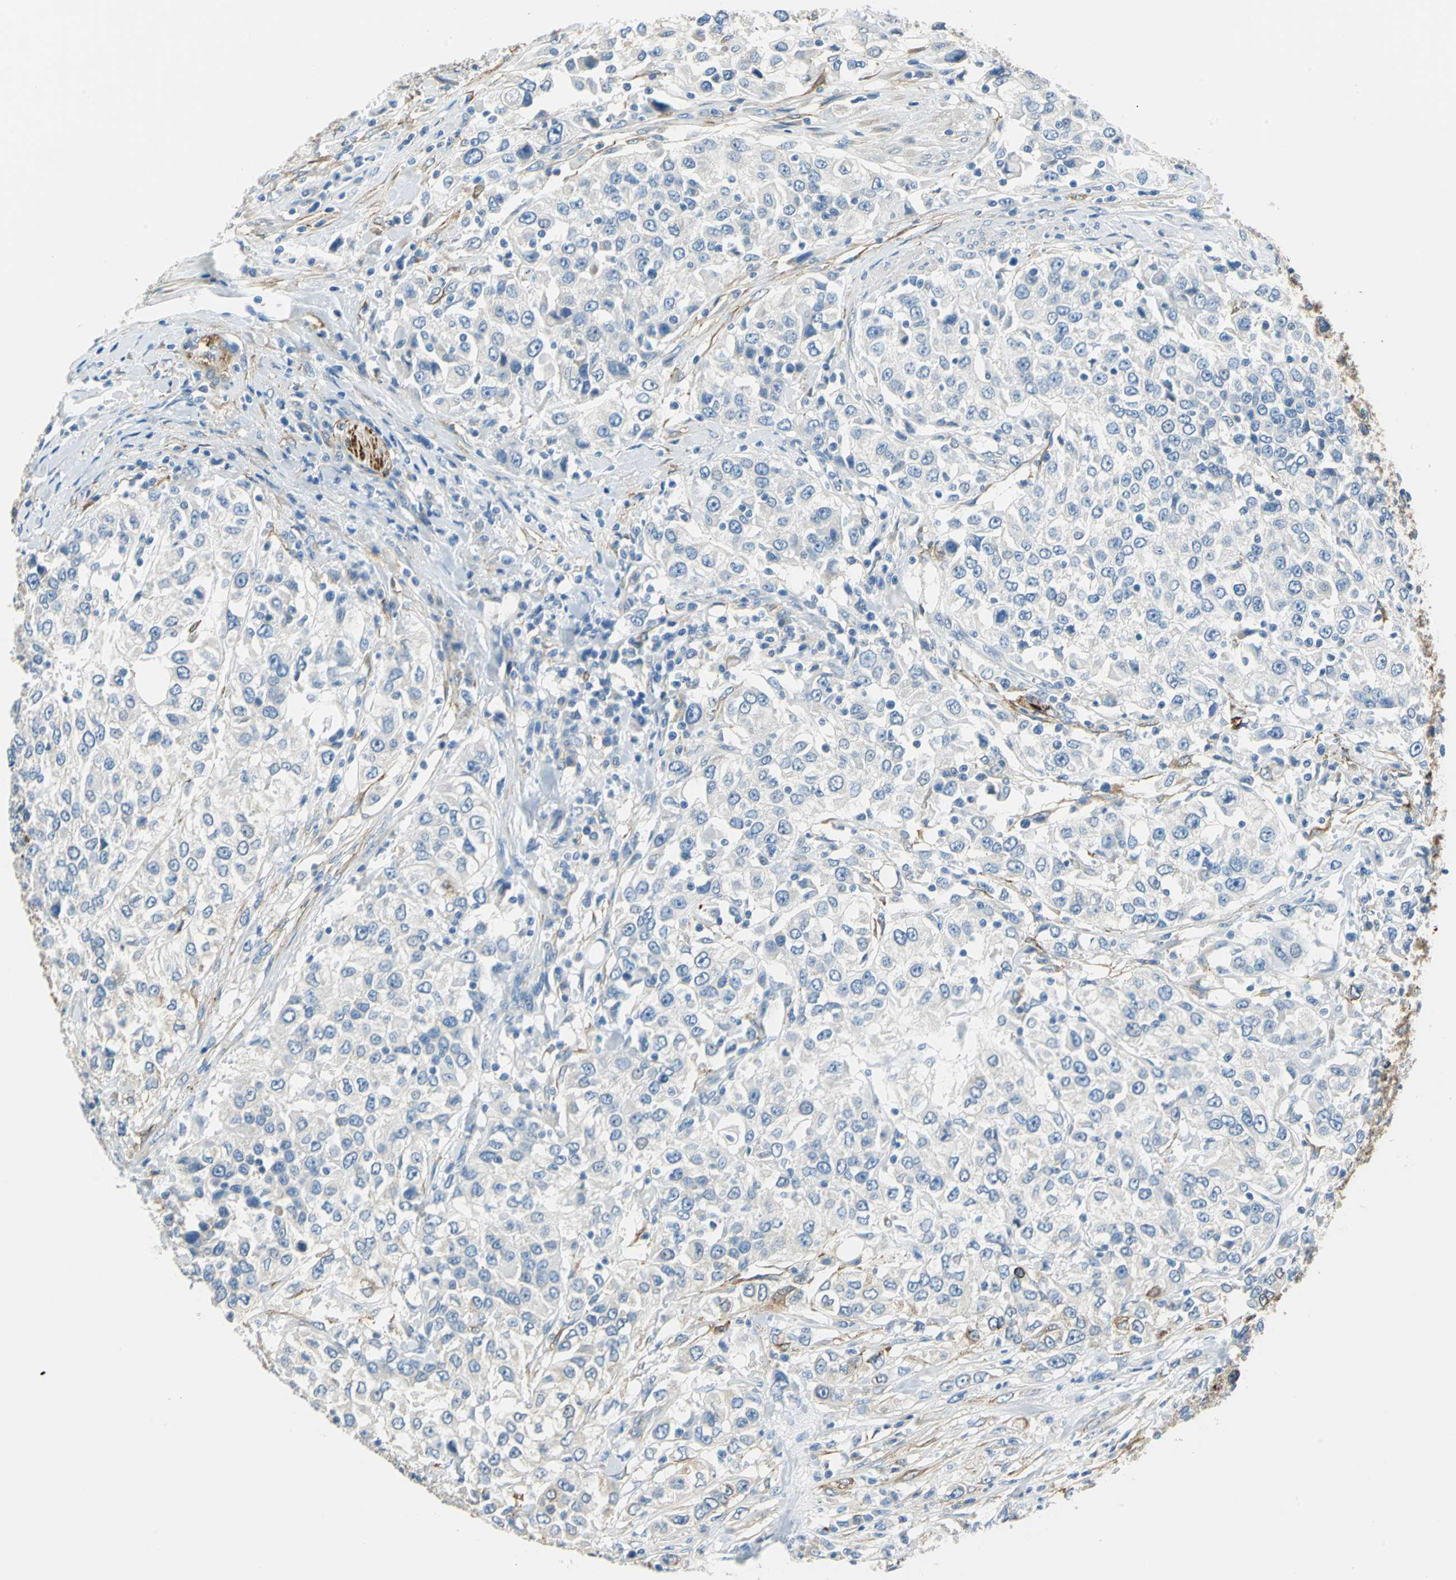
{"staining": {"intensity": "negative", "quantity": "none", "location": "none"}, "tissue": "urothelial cancer", "cell_type": "Tumor cells", "image_type": "cancer", "snomed": [{"axis": "morphology", "description": "Urothelial carcinoma, High grade"}, {"axis": "topography", "description": "Urinary bladder"}], "caption": "Urothelial cancer stained for a protein using IHC displays no positivity tumor cells.", "gene": "AKAP12", "patient": {"sex": "female", "age": 80}}